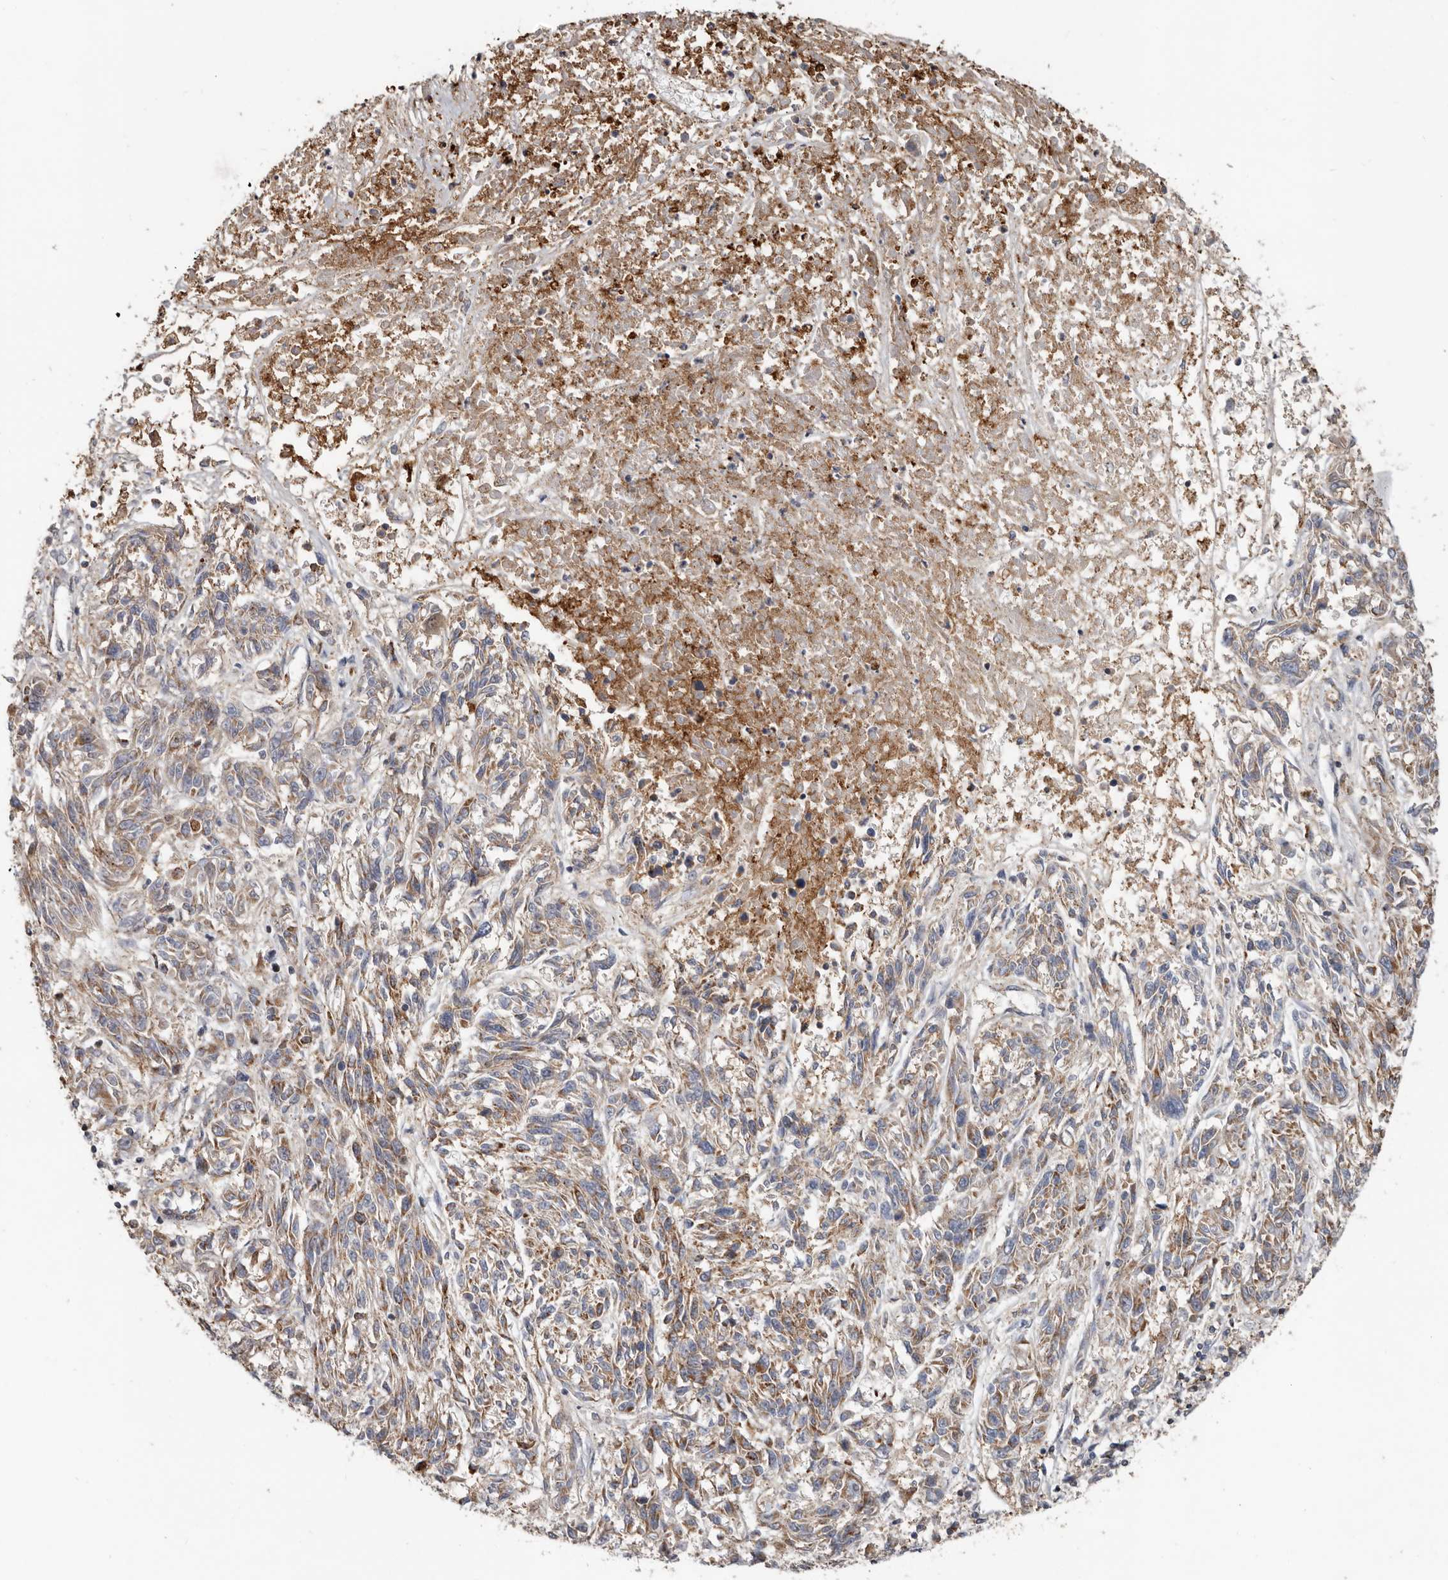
{"staining": {"intensity": "moderate", "quantity": "25%-75%", "location": "cytoplasmic/membranous"}, "tissue": "melanoma", "cell_type": "Tumor cells", "image_type": "cancer", "snomed": [{"axis": "morphology", "description": "Malignant melanoma, NOS"}, {"axis": "topography", "description": "Skin"}], "caption": "This is a photomicrograph of immunohistochemistry (IHC) staining of melanoma, which shows moderate staining in the cytoplasmic/membranous of tumor cells.", "gene": "KIF26B", "patient": {"sex": "male", "age": 53}}